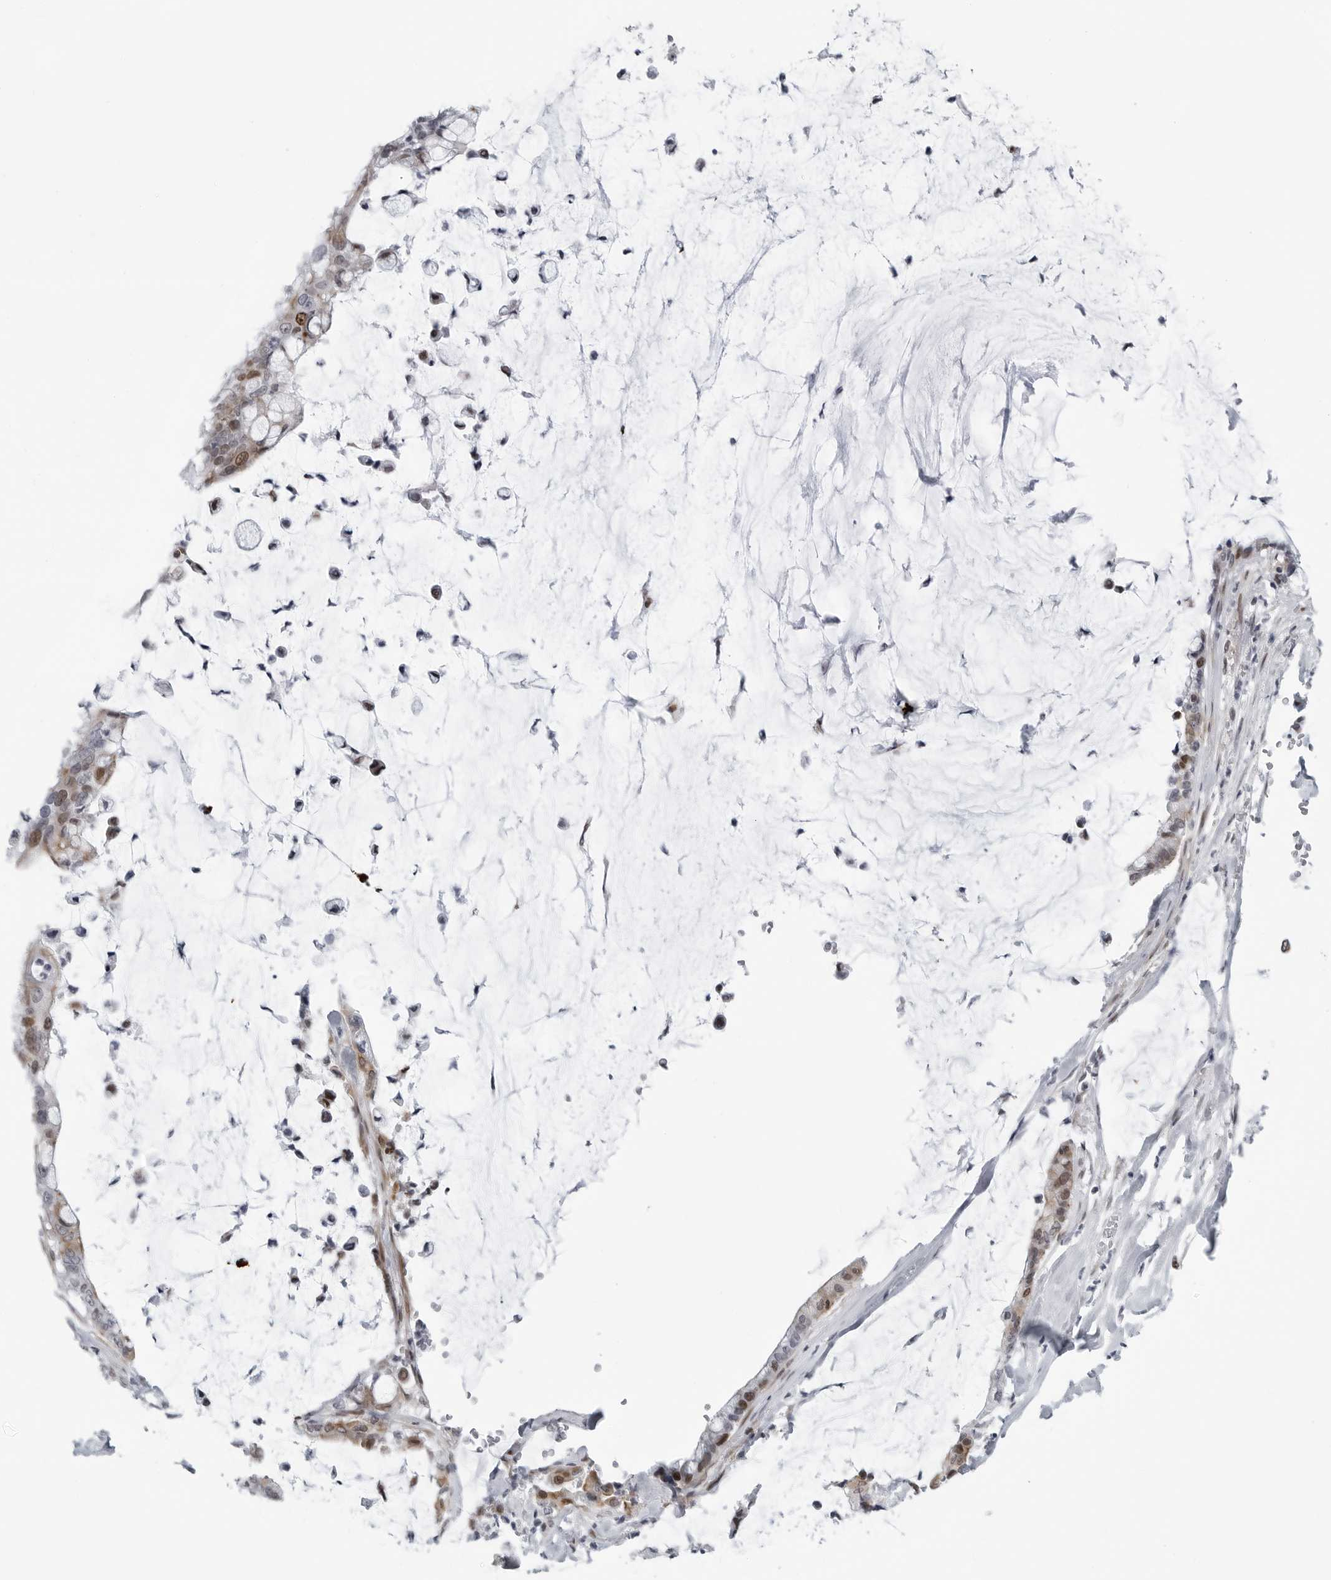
{"staining": {"intensity": "weak", "quantity": "25%-75%", "location": "cytoplasmic/membranous,nuclear"}, "tissue": "pancreatic cancer", "cell_type": "Tumor cells", "image_type": "cancer", "snomed": [{"axis": "morphology", "description": "Adenocarcinoma, NOS"}, {"axis": "topography", "description": "Pancreas"}], "caption": "Adenocarcinoma (pancreatic) stained with immunohistochemistry displays weak cytoplasmic/membranous and nuclear positivity in about 25%-75% of tumor cells.", "gene": "FAM135B", "patient": {"sex": "male", "age": 41}}